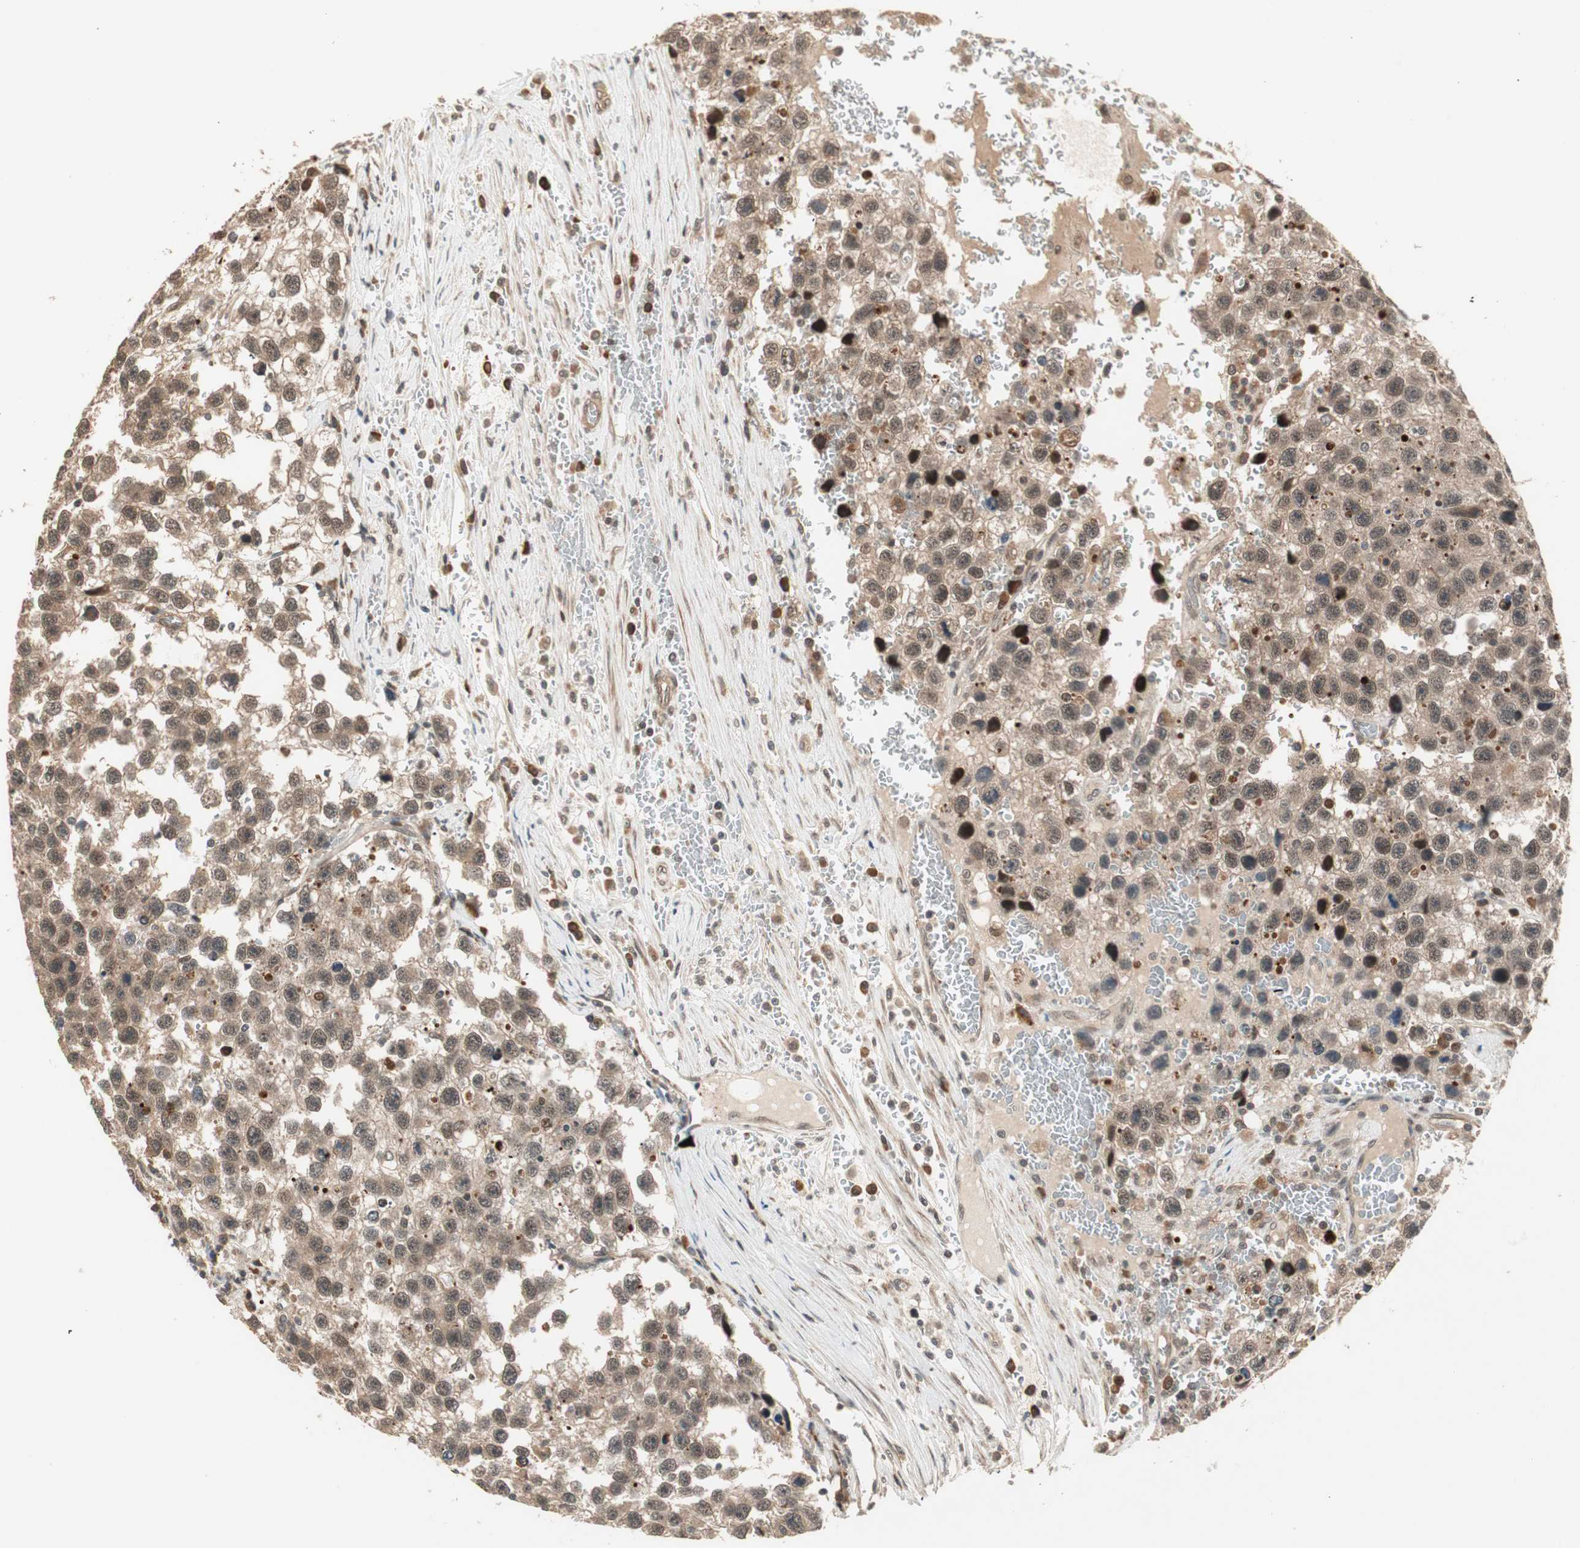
{"staining": {"intensity": "moderate", "quantity": ">75%", "location": "cytoplasmic/membranous,nuclear"}, "tissue": "testis cancer", "cell_type": "Tumor cells", "image_type": "cancer", "snomed": [{"axis": "morphology", "description": "Seminoma, NOS"}, {"axis": "topography", "description": "Testis"}], "caption": "Testis cancer stained with immunohistochemistry (IHC) exhibits moderate cytoplasmic/membranous and nuclear positivity in about >75% of tumor cells. The staining is performed using DAB brown chromogen to label protein expression. The nuclei are counter-stained blue using hematoxylin.", "gene": "ZSCAN31", "patient": {"sex": "male", "age": 33}}